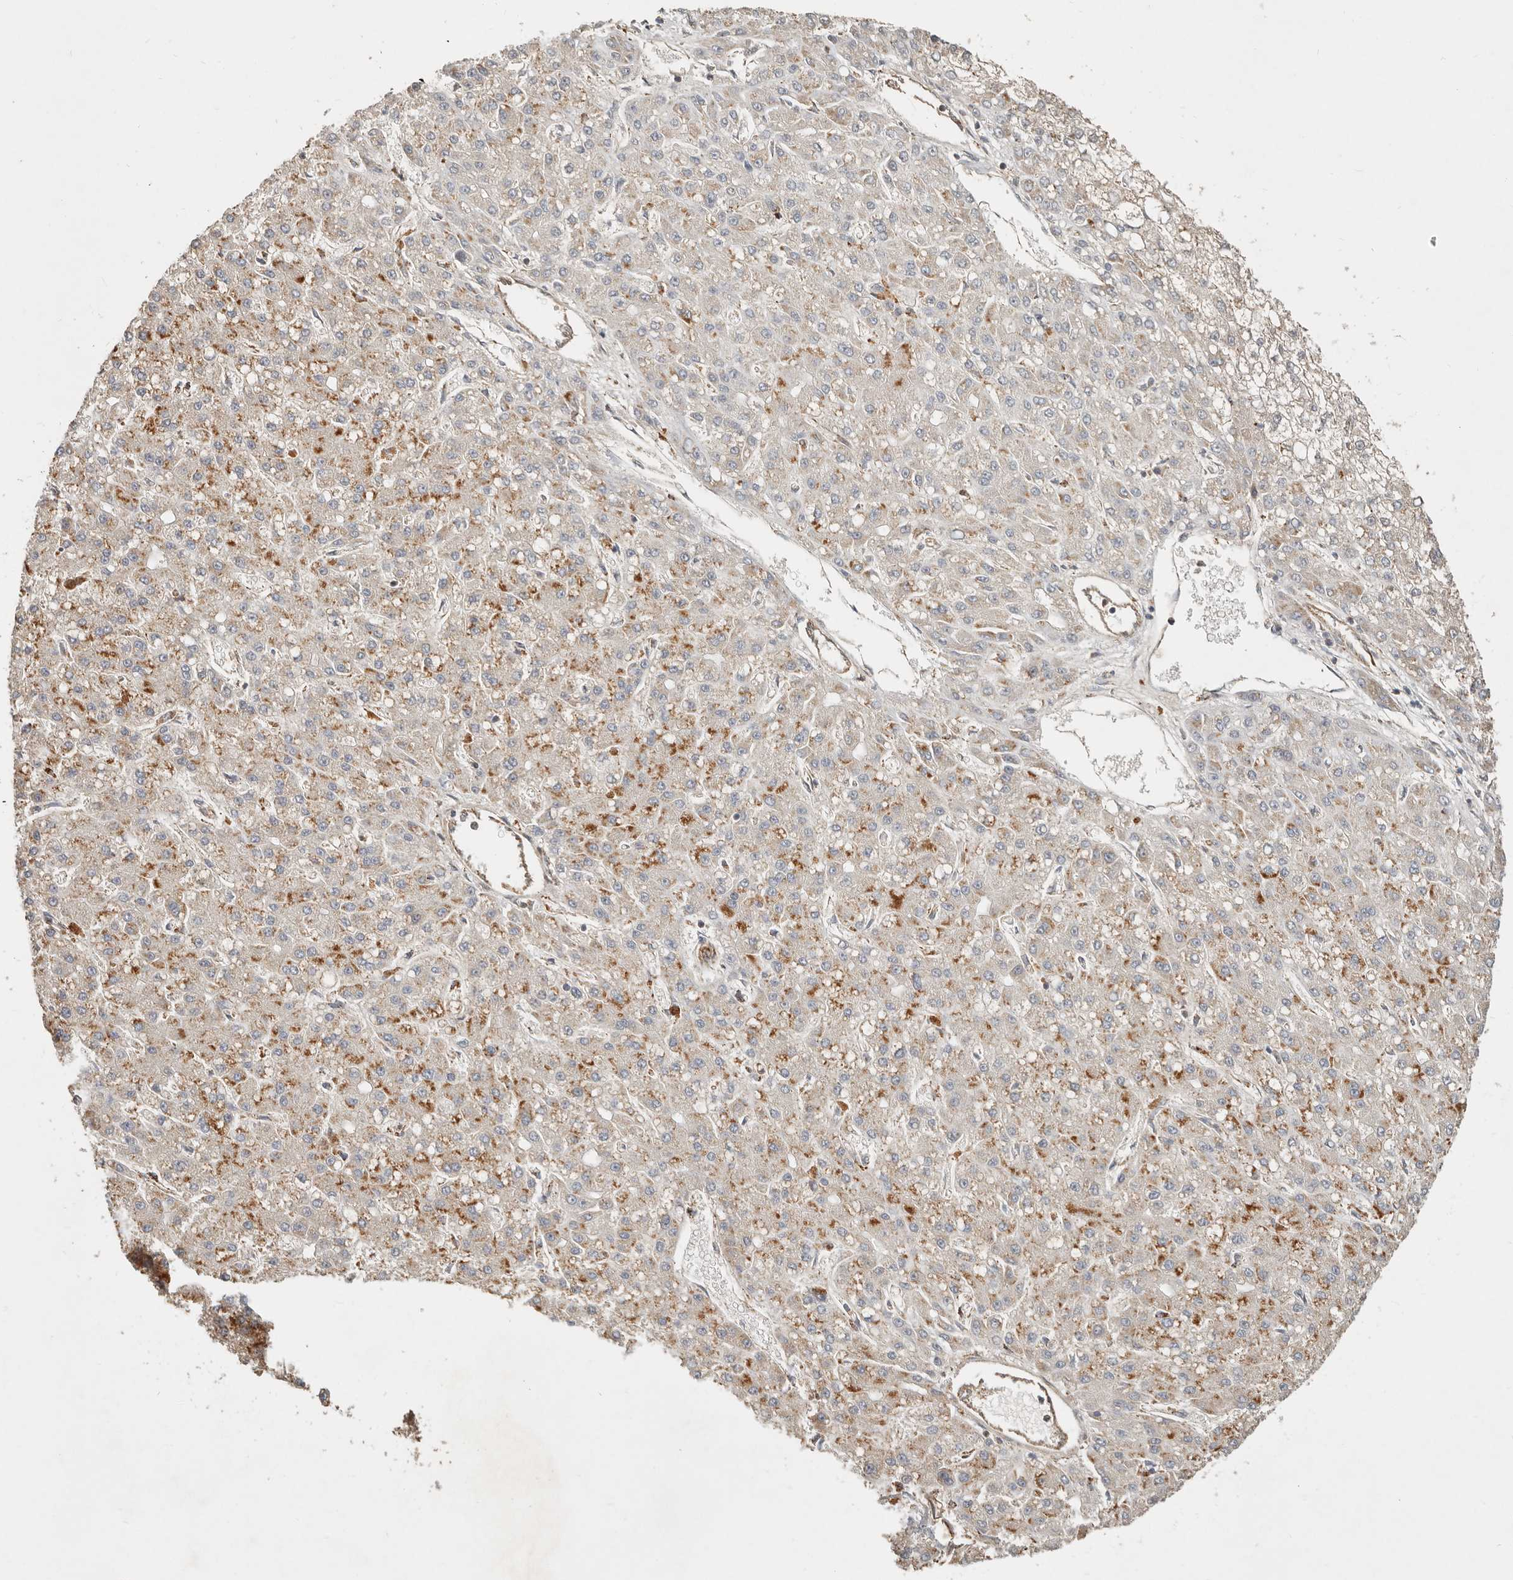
{"staining": {"intensity": "moderate", "quantity": "25%-75%", "location": "cytoplasmic/membranous"}, "tissue": "liver cancer", "cell_type": "Tumor cells", "image_type": "cancer", "snomed": [{"axis": "morphology", "description": "Carcinoma, Hepatocellular, NOS"}, {"axis": "topography", "description": "Liver"}], "caption": "A brown stain labels moderate cytoplasmic/membranous staining of a protein in hepatocellular carcinoma (liver) tumor cells. (DAB IHC, brown staining for protein, blue staining for nuclei).", "gene": "ARHGEF10L", "patient": {"sex": "male", "age": 67}}